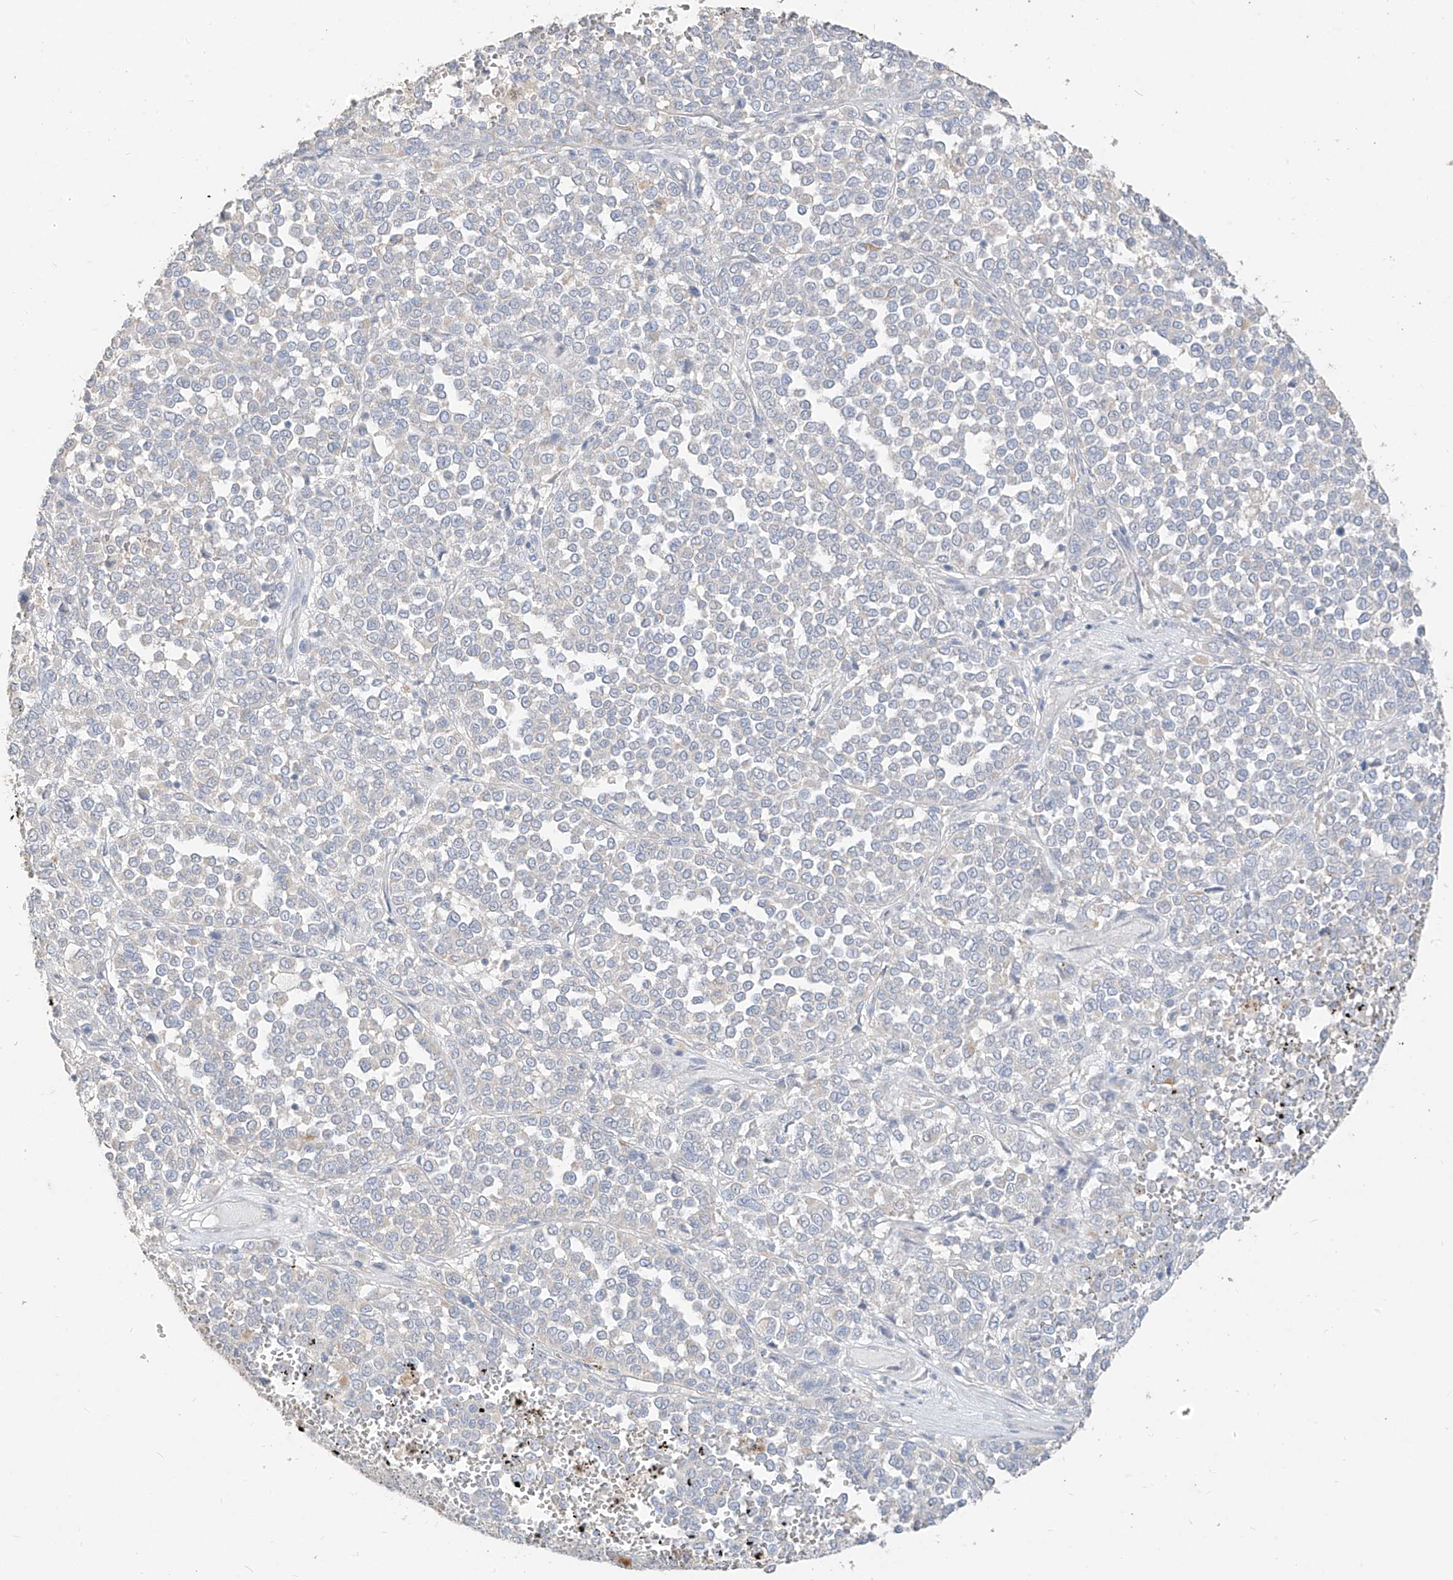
{"staining": {"intensity": "negative", "quantity": "none", "location": "none"}, "tissue": "melanoma", "cell_type": "Tumor cells", "image_type": "cancer", "snomed": [{"axis": "morphology", "description": "Malignant melanoma, Metastatic site"}, {"axis": "topography", "description": "Pancreas"}], "caption": "Immunohistochemistry image of neoplastic tissue: human melanoma stained with DAB (3,3'-diaminobenzidine) displays no significant protein positivity in tumor cells. (Immunohistochemistry (ihc), brightfield microscopy, high magnification).", "gene": "ZZEF1", "patient": {"sex": "female", "age": 30}}